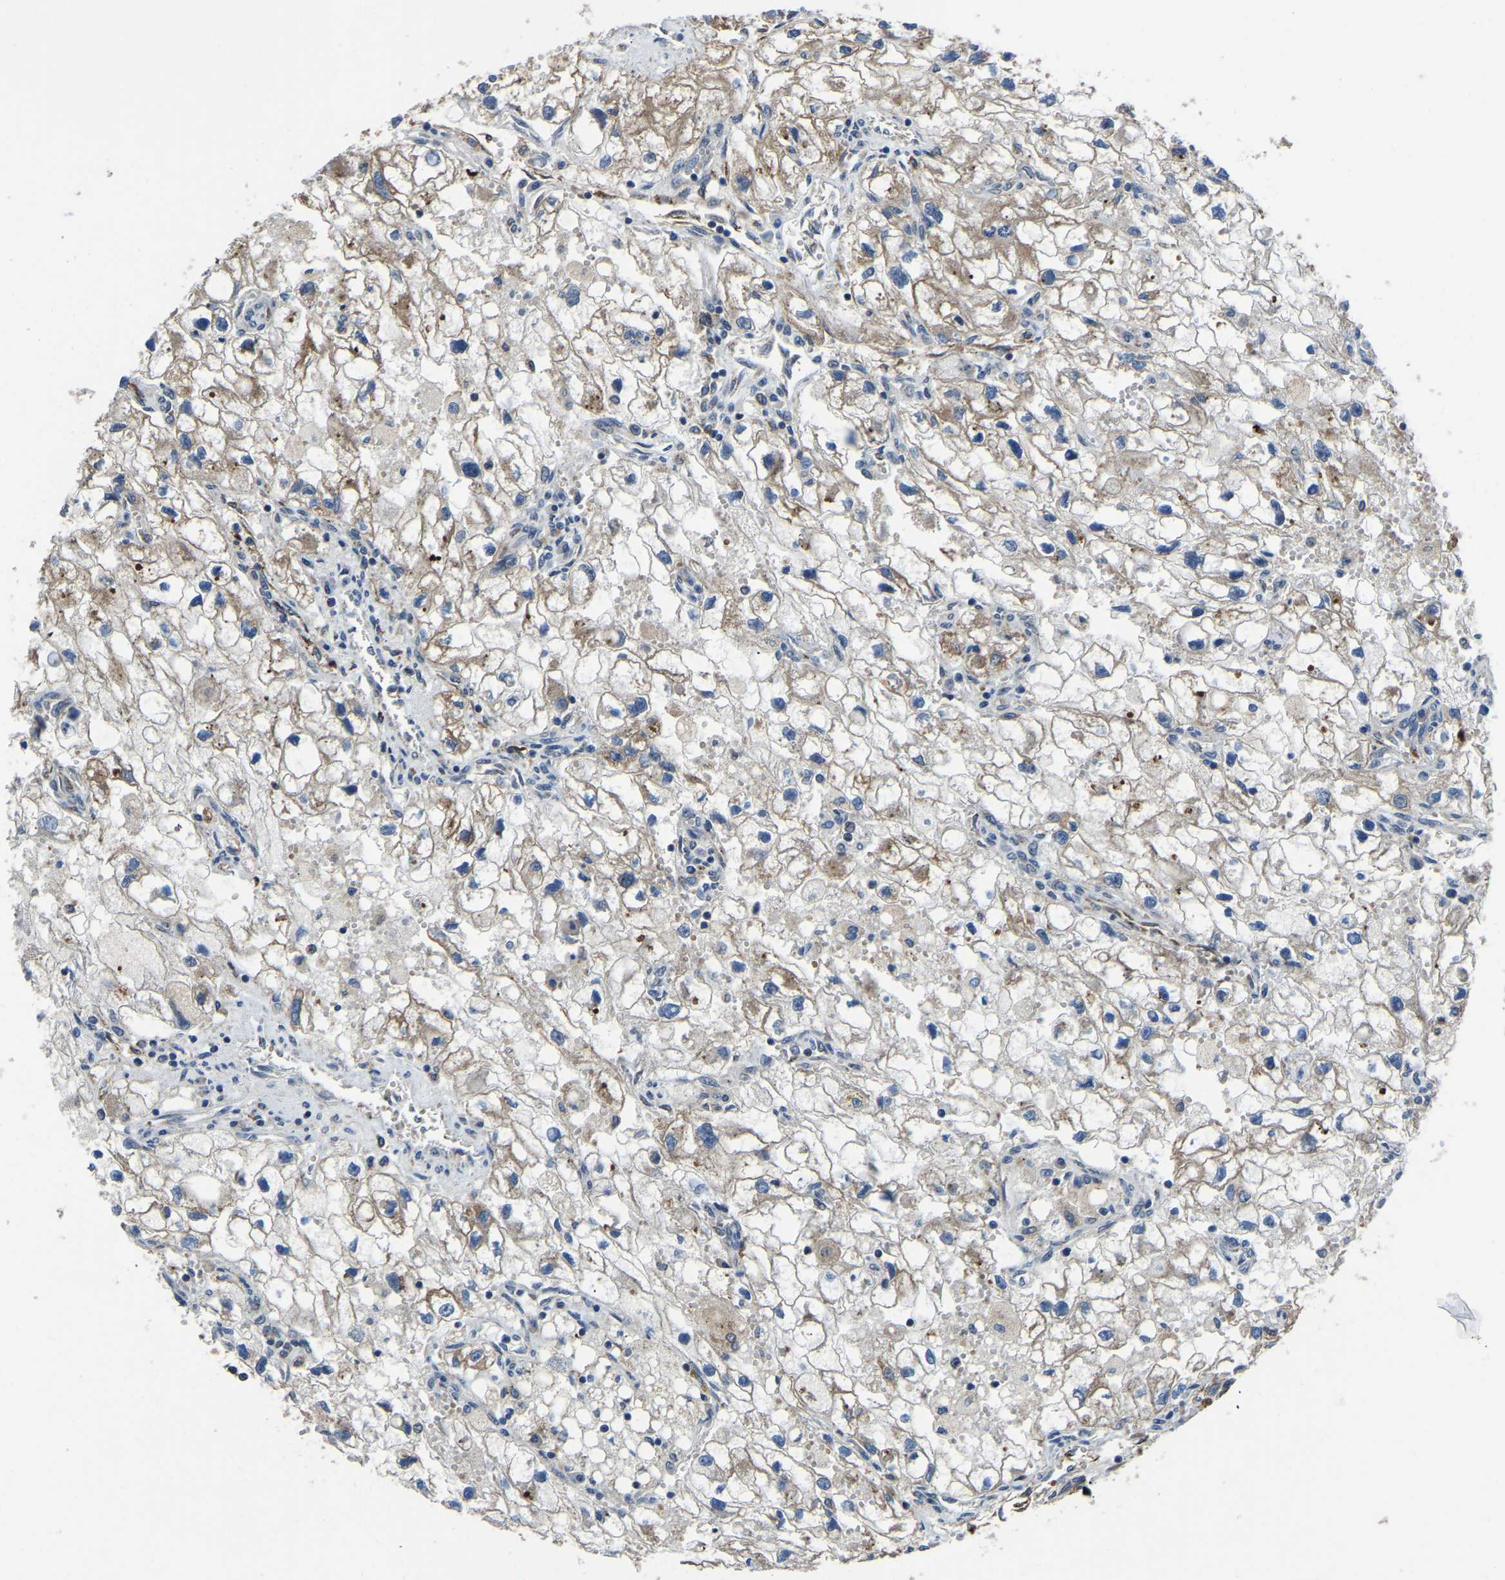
{"staining": {"intensity": "moderate", "quantity": ">75%", "location": "cytoplasmic/membranous"}, "tissue": "renal cancer", "cell_type": "Tumor cells", "image_type": "cancer", "snomed": [{"axis": "morphology", "description": "Adenocarcinoma, NOS"}, {"axis": "topography", "description": "Kidney"}], "caption": "IHC image of neoplastic tissue: human renal cancer (adenocarcinoma) stained using immunohistochemistry (IHC) shows medium levels of moderate protein expression localized specifically in the cytoplasmic/membranous of tumor cells, appearing as a cytoplasmic/membranous brown color.", "gene": "DFFA", "patient": {"sex": "female", "age": 70}}